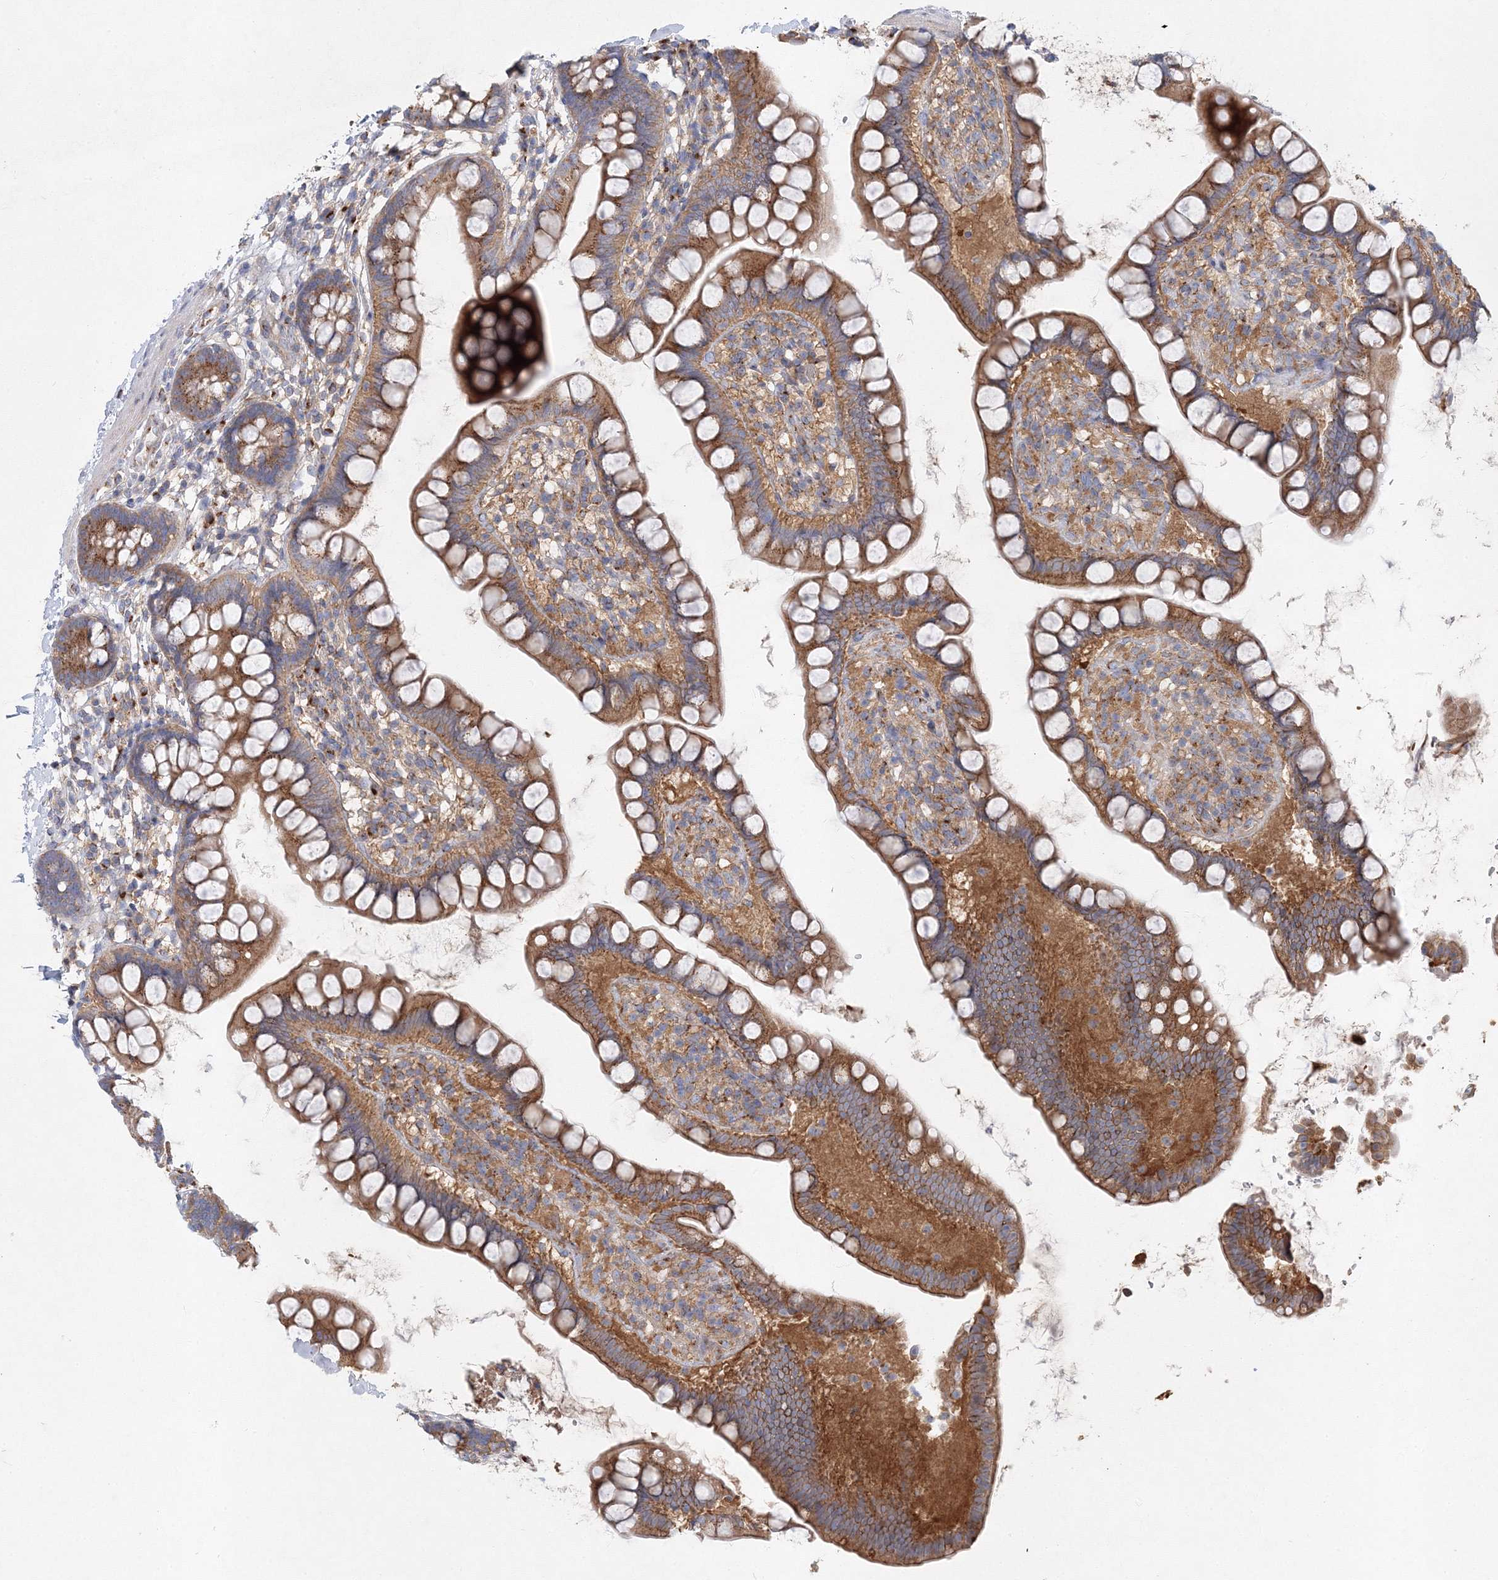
{"staining": {"intensity": "moderate", "quantity": ">75%", "location": "cytoplasmic/membranous"}, "tissue": "small intestine", "cell_type": "Glandular cells", "image_type": "normal", "snomed": [{"axis": "morphology", "description": "Normal tissue, NOS"}, {"axis": "topography", "description": "Small intestine"}], "caption": "Small intestine stained with a brown dye shows moderate cytoplasmic/membranous positive staining in about >75% of glandular cells.", "gene": "SEC23IP", "patient": {"sex": "female", "age": 84}}